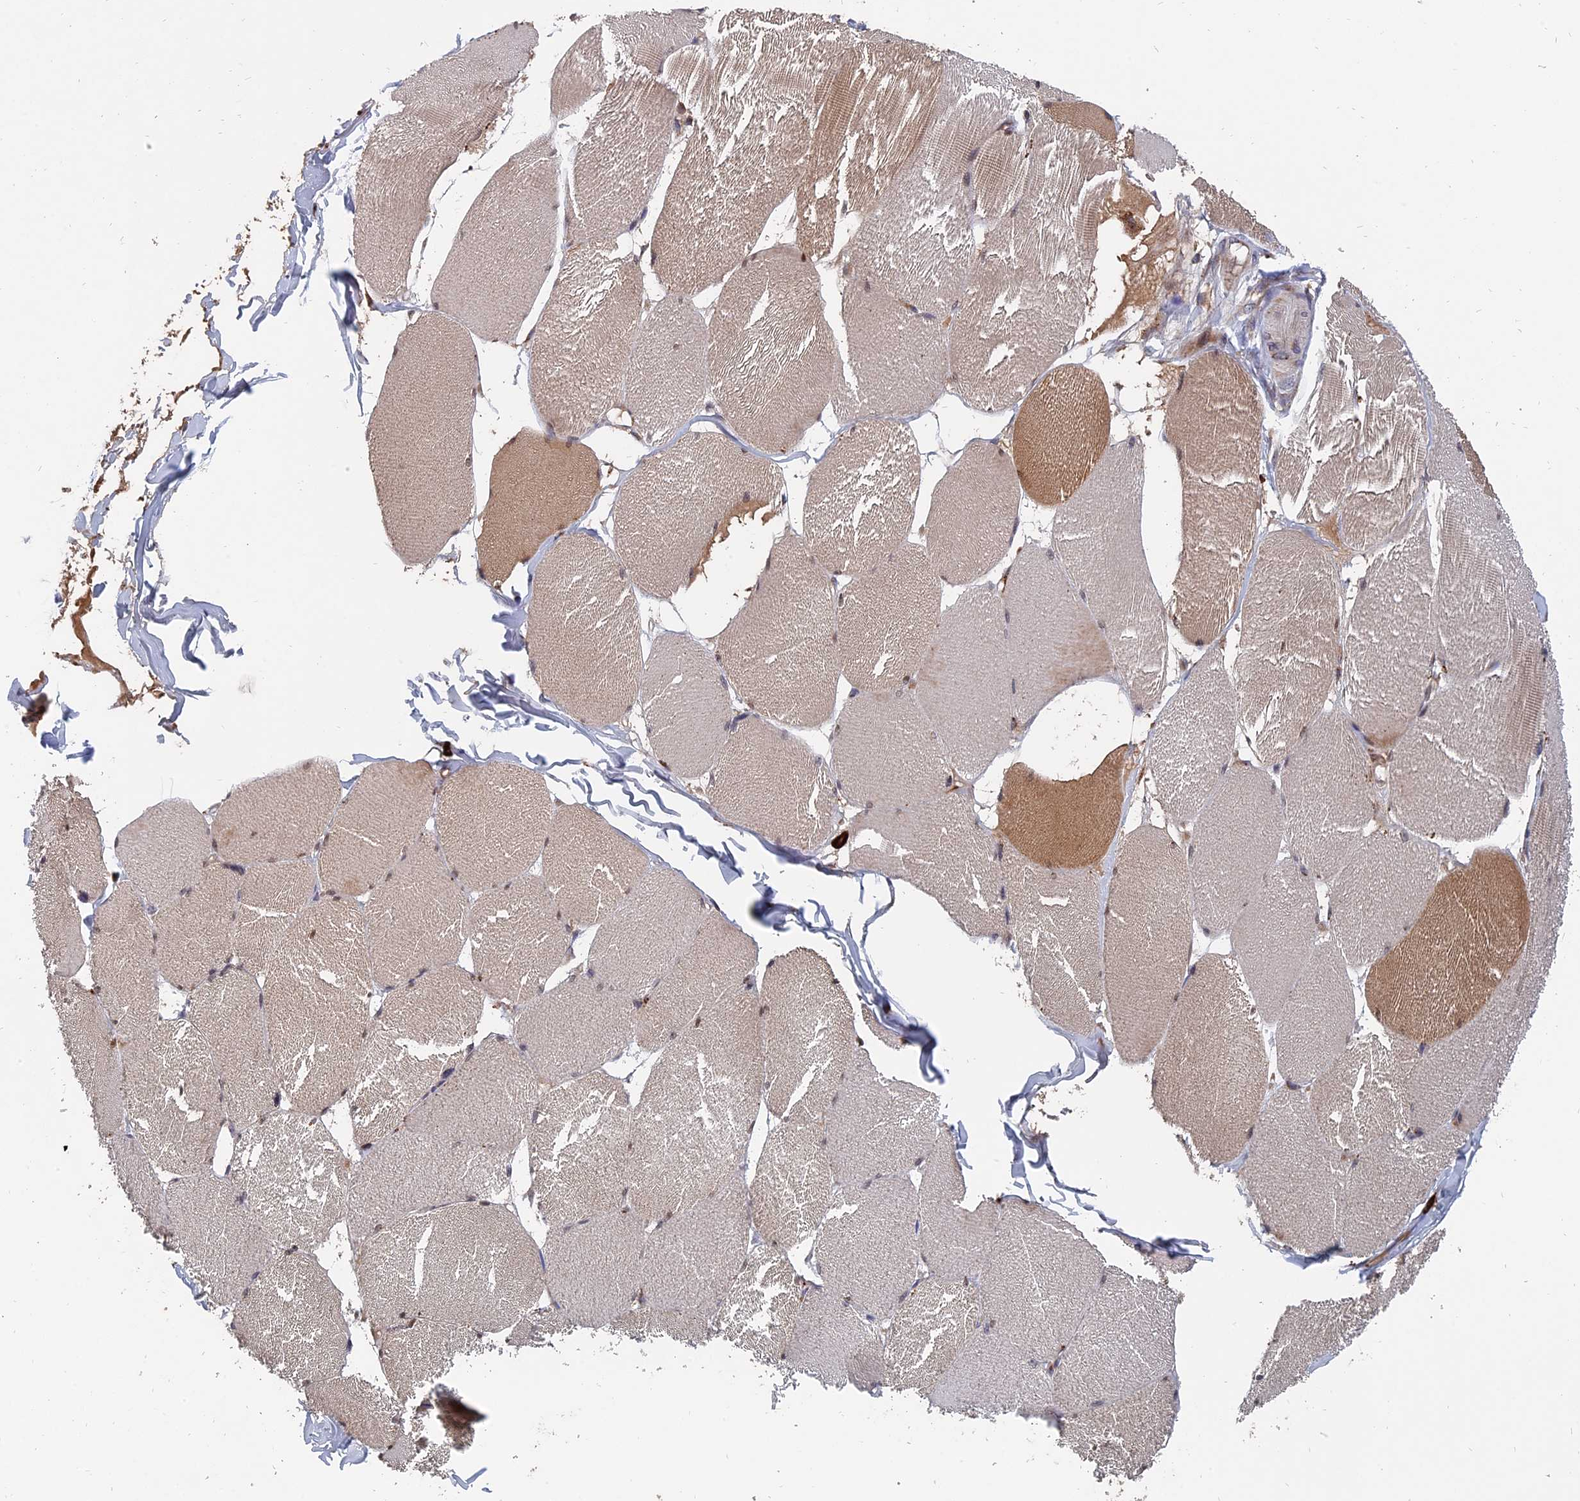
{"staining": {"intensity": "moderate", "quantity": "<25%", "location": "cytoplasmic/membranous,nuclear"}, "tissue": "skeletal muscle", "cell_type": "Myocytes", "image_type": "normal", "snomed": [{"axis": "morphology", "description": "Normal tissue, NOS"}, {"axis": "topography", "description": "Skin"}, {"axis": "topography", "description": "Skeletal muscle"}], "caption": "The immunohistochemical stain shows moderate cytoplasmic/membranous,nuclear expression in myocytes of benign skeletal muscle. The staining was performed using DAB (3,3'-diaminobenzidine) to visualize the protein expression in brown, while the nuclei were stained in blue with hematoxylin (Magnification: 20x).", "gene": "TRAPPC2L", "patient": {"sex": "male", "age": 83}}